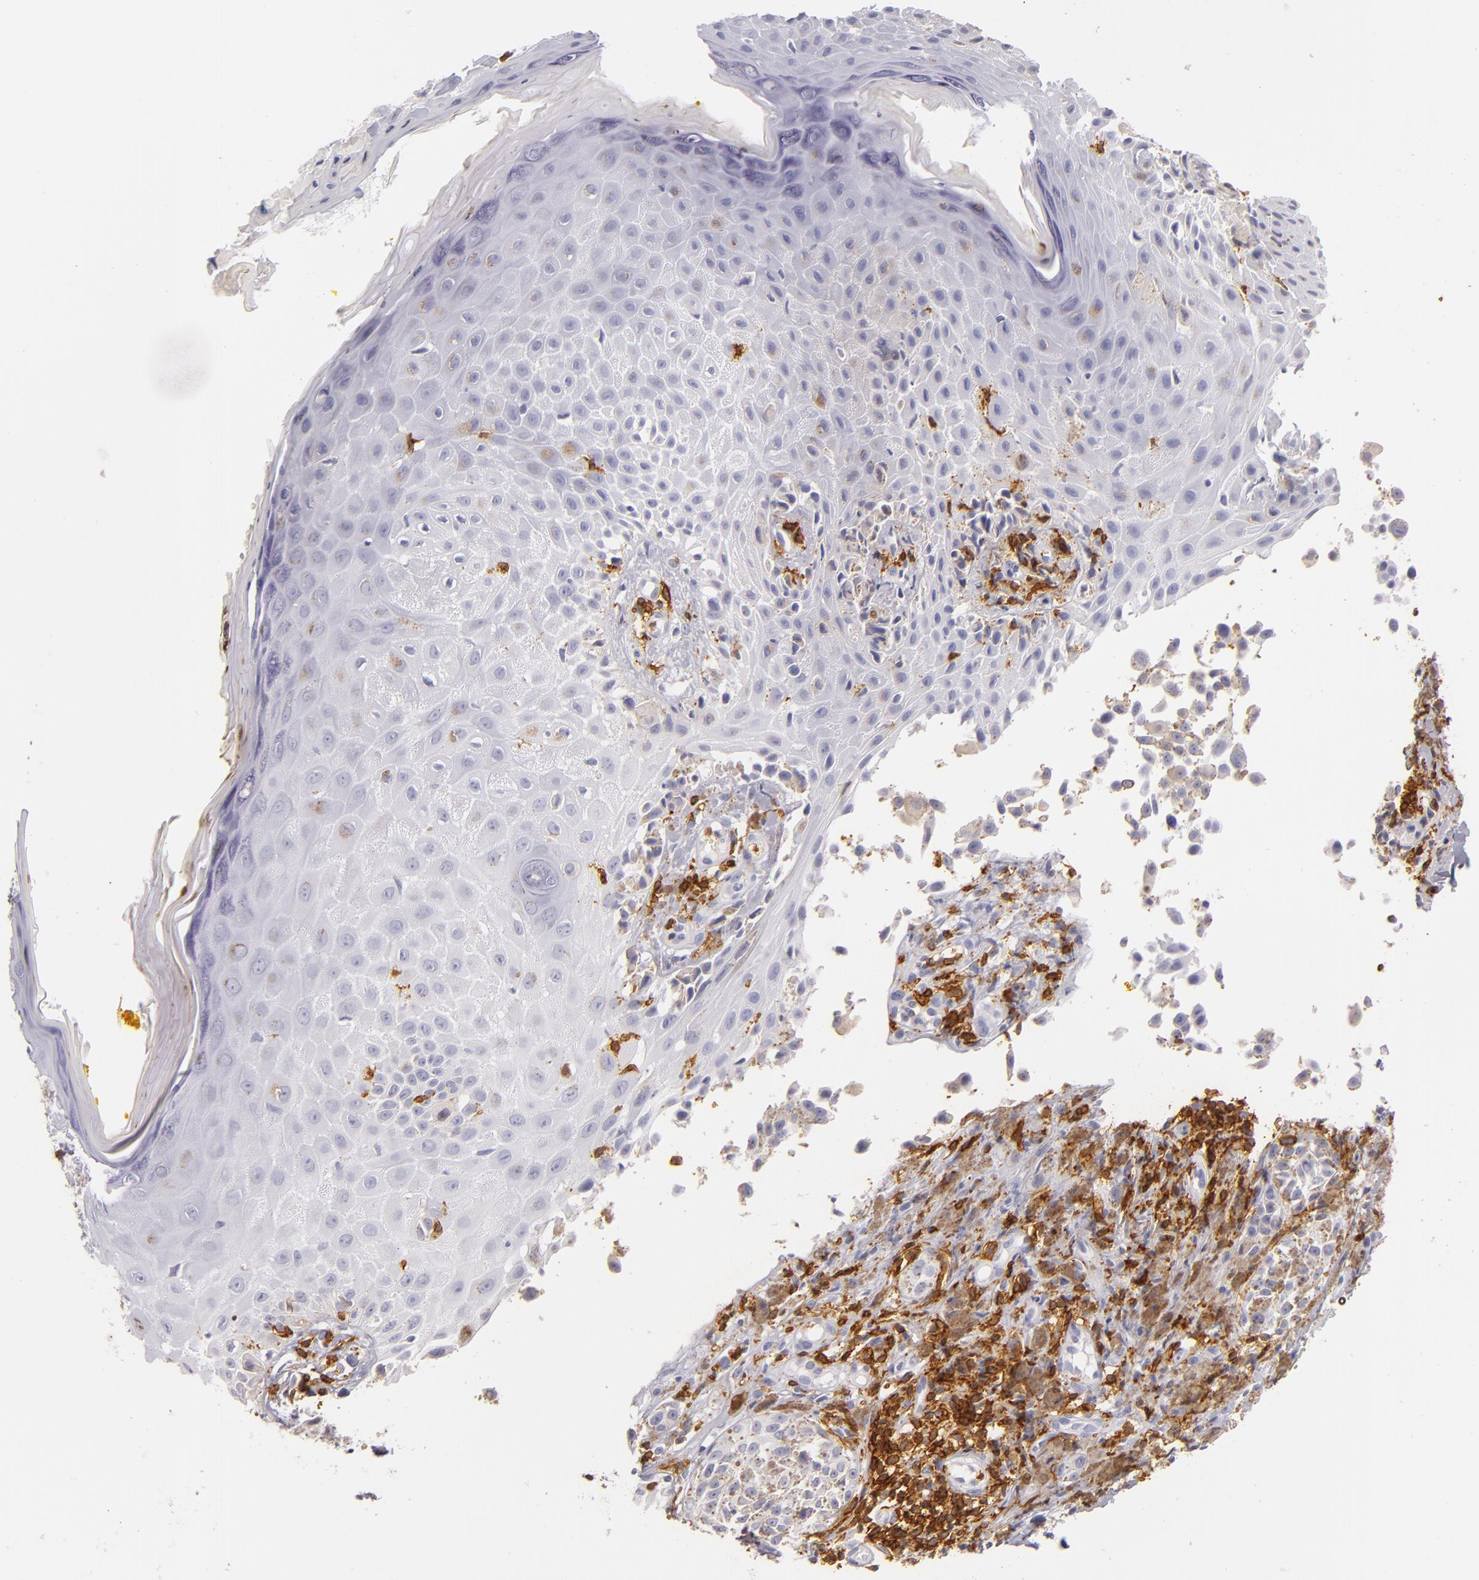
{"staining": {"intensity": "negative", "quantity": "none", "location": "none"}, "tissue": "melanoma", "cell_type": "Tumor cells", "image_type": "cancer", "snomed": [{"axis": "morphology", "description": "Malignant melanoma, NOS"}, {"axis": "topography", "description": "Skin"}], "caption": "This is a micrograph of immunohistochemistry (IHC) staining of melanoma, which shows no positivity in tumor cells.", "gene": "LAT", "patient": {"sex": "male", "age": 36}}